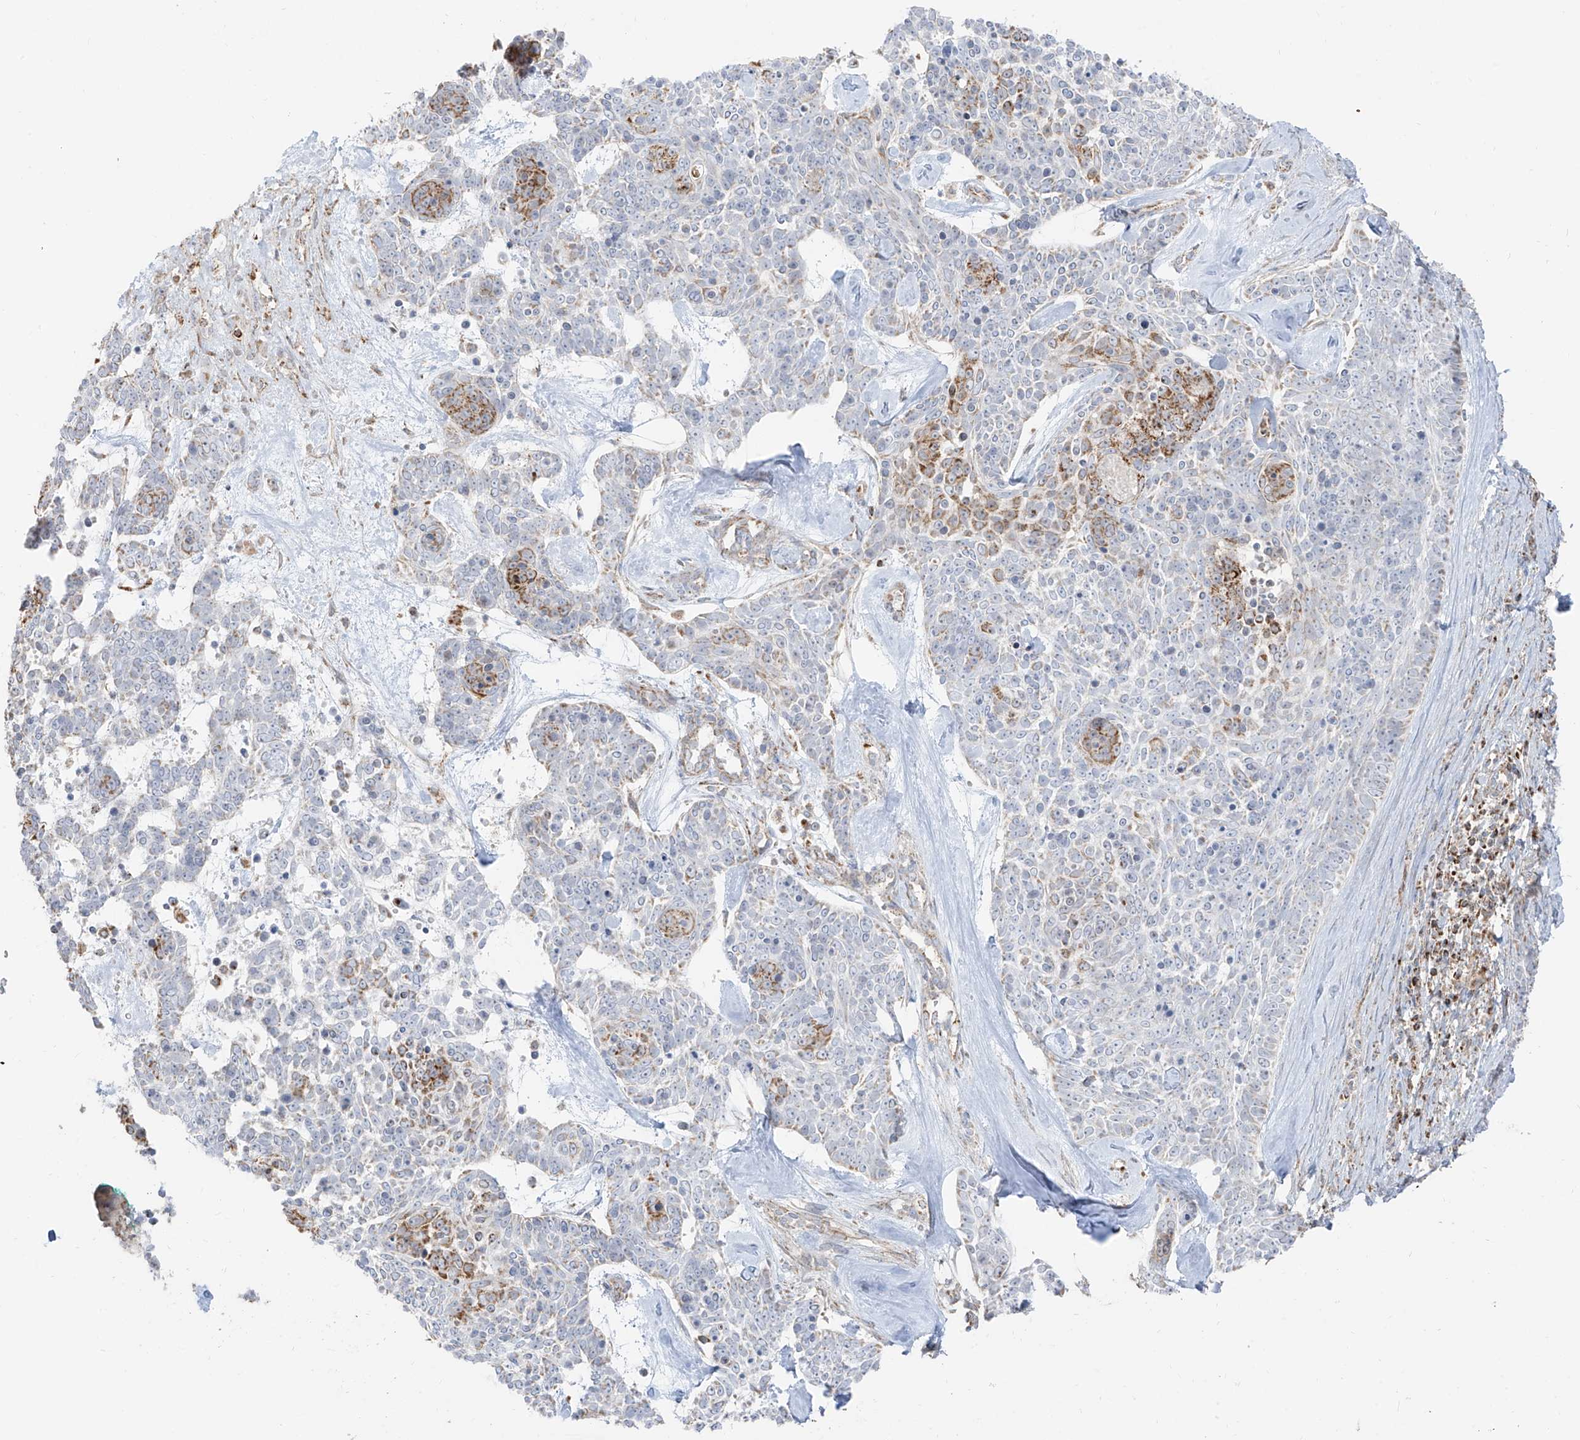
{"staining": {"intensity": "moderate", "quantity": "<25%", "location": "cytoplasmic/membranous"}, "tissue": "skin cancer", "cell_type": "Tumor cells", "image_type": "cancer", "snomed": [{"axis": "morphology", "description": "Basal cell carcinoma"}, {"axis": "topography", "description": "Skin"}], "caption": "This is an image of immunohistochemistry staining of skin cancer, which shows moderate positivity in the cytoplasmic/membranous of tumor cells.", "gene": "ETHE1", "patient": {"sex": "female", "age": 81}}